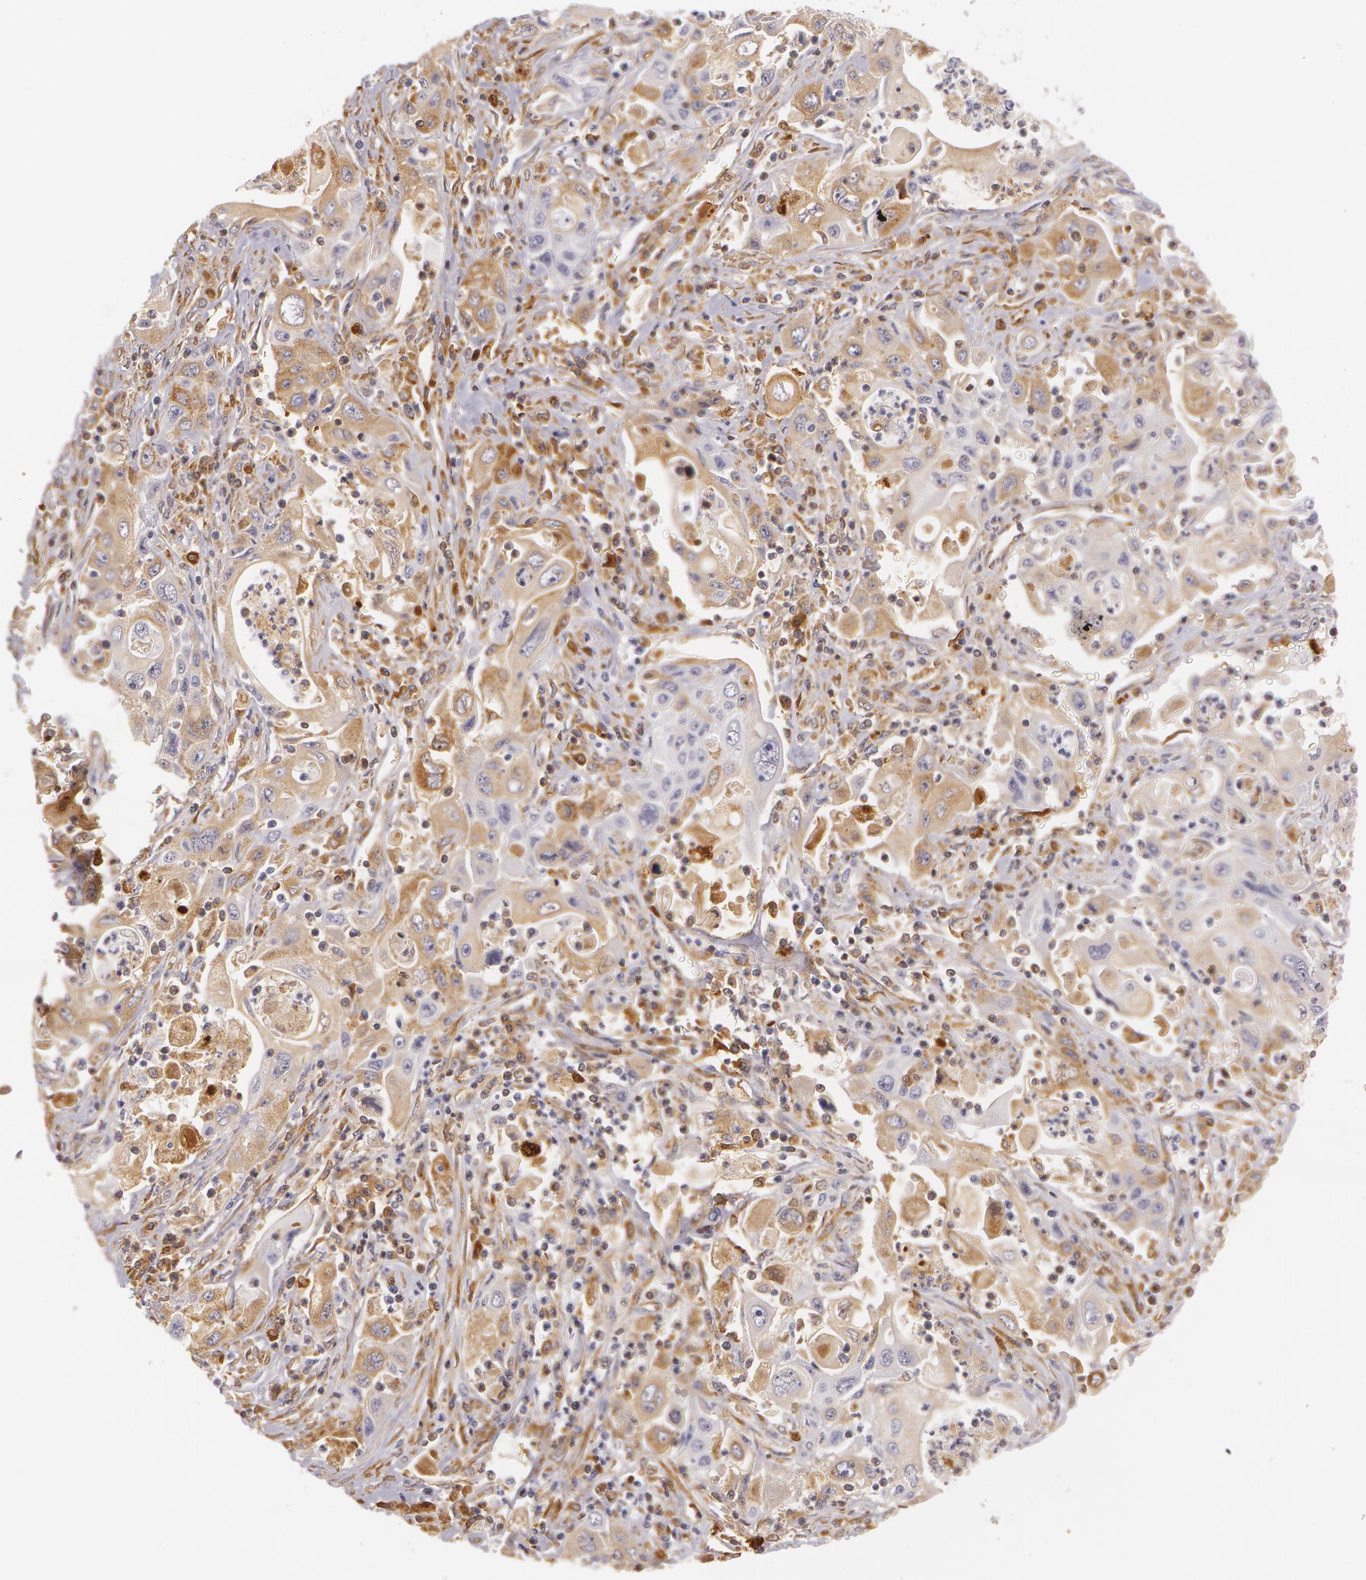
{"staining": {"intensity": "weak", "quantity": "25%-75%", "location": "cytoplasmic/membranous"}, "tissue": "pancreatic cancer", "cell_type": "Tumor cells", "image_type": "cancer", "snomed": [{"axis": "morphology", "description": "Adenocarcinoma, NOS"}, {"axis": "topography", "description": "Pancreas"}], "caption": "Pancreatic cancer was stained to show a protein in brown. There is low levels of weak cytoplasmic/membranous expression in approximately 25%-75% of tumor cells.", "gene": "LBP", "patient": {"sex": "male", "age": 70}}